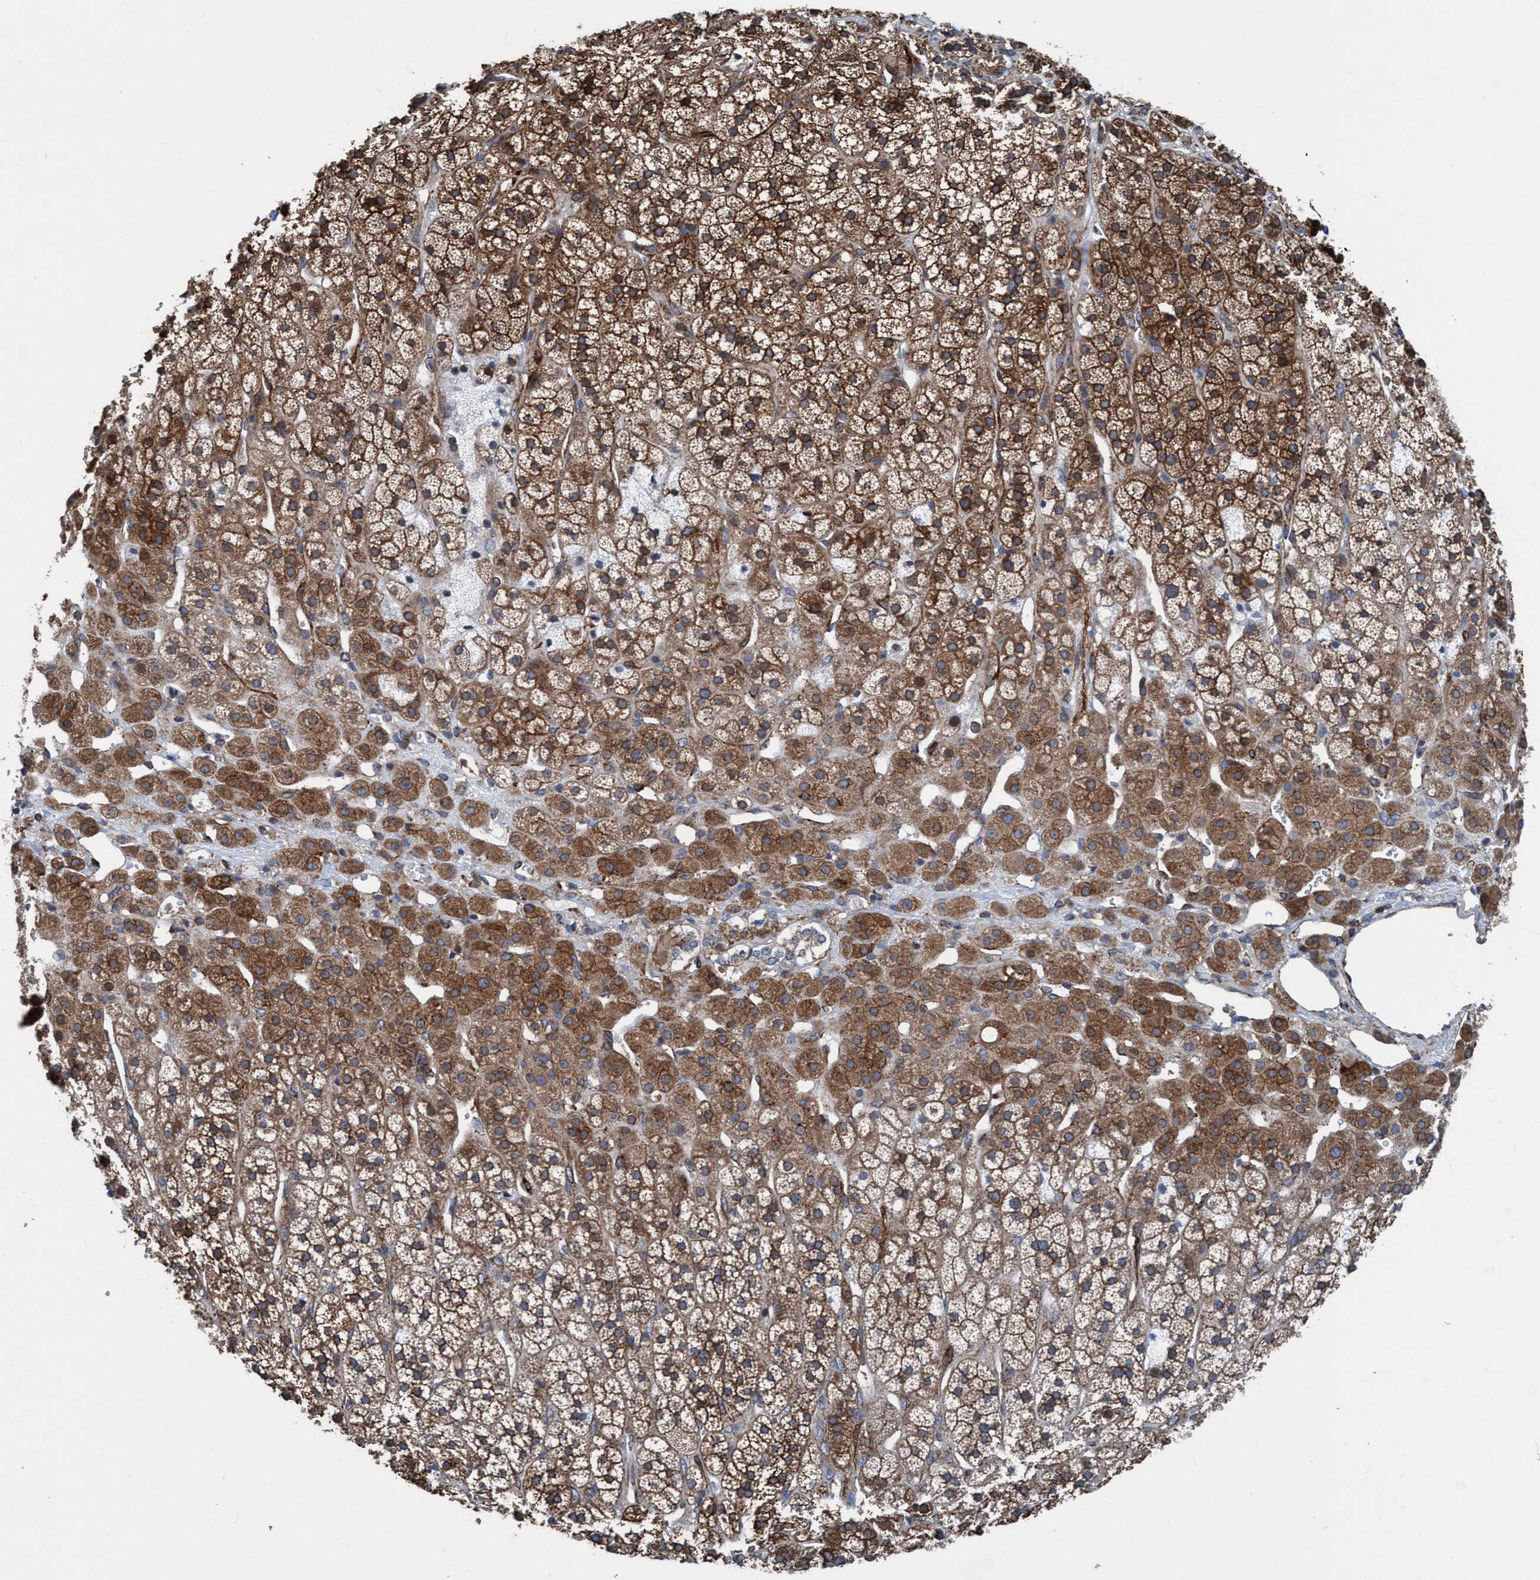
{"staining": {"intensity": "moderate", "quantity": ">75%", "location": "cytoplasmic/membranous"}, "tissue": "adrenal gland", "cell_type": "Glandular cells", "image_type": "normal", "snomed": [{"axis": "morphology", "description": "Normal tissue, NOS"}, {"axis": "topography", "description": "Adrenal gland"}], "caption": "A high-resolution micrograph shows immunohistochemistry (IHC) staining of benign adrenal gland, which shows moderate cytoplasmic/membranous staining in approximately >75% of glandular cells.", "gene": "NMT1", "patient": {"sex": "male", "age": 56}}